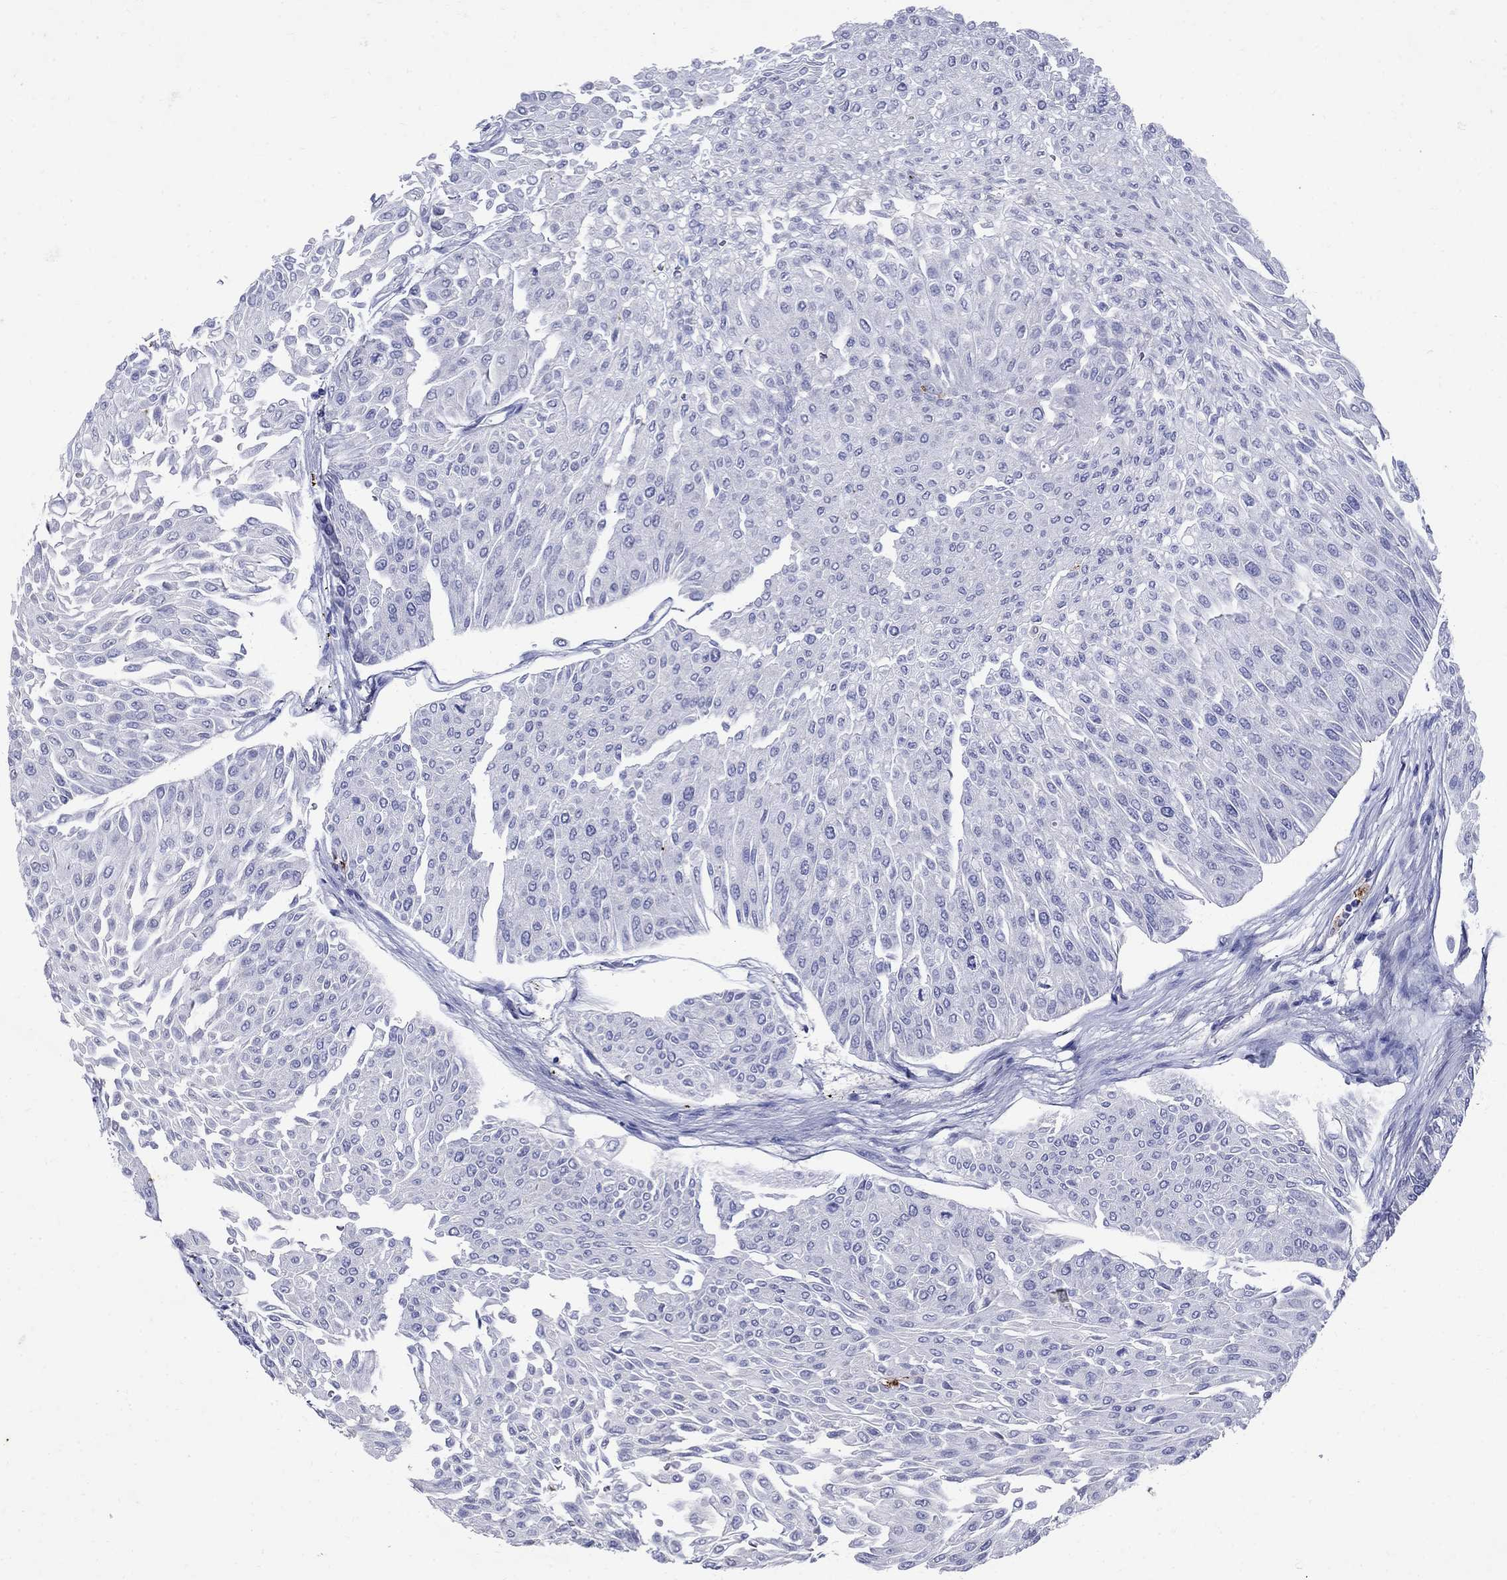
{"staining": {"intensity": "negative", "quantity": "none", "location": "none"}, "tissue": "urothelial cancer", "cell_type": "Tumor cells", "image_type": "cancer", "snomed": [{"axis": "morphology", "description": "Urothelial carcinoma, Low grade"}, {"axis": "topography", "description": "Urinary bladder"}], "caption": "An IHC micrograph of urothelial cancer is shown. There is no staining in tumor cells of urothelial cancer. (Stains: DAB (3,3'-diaminobenzidine) IHC with hematoxylin counter stain, Microscopy: brightfield microscopy at high magnification).", "gene": "CD1A", "patient": {"sex": "male", "age": 67}}